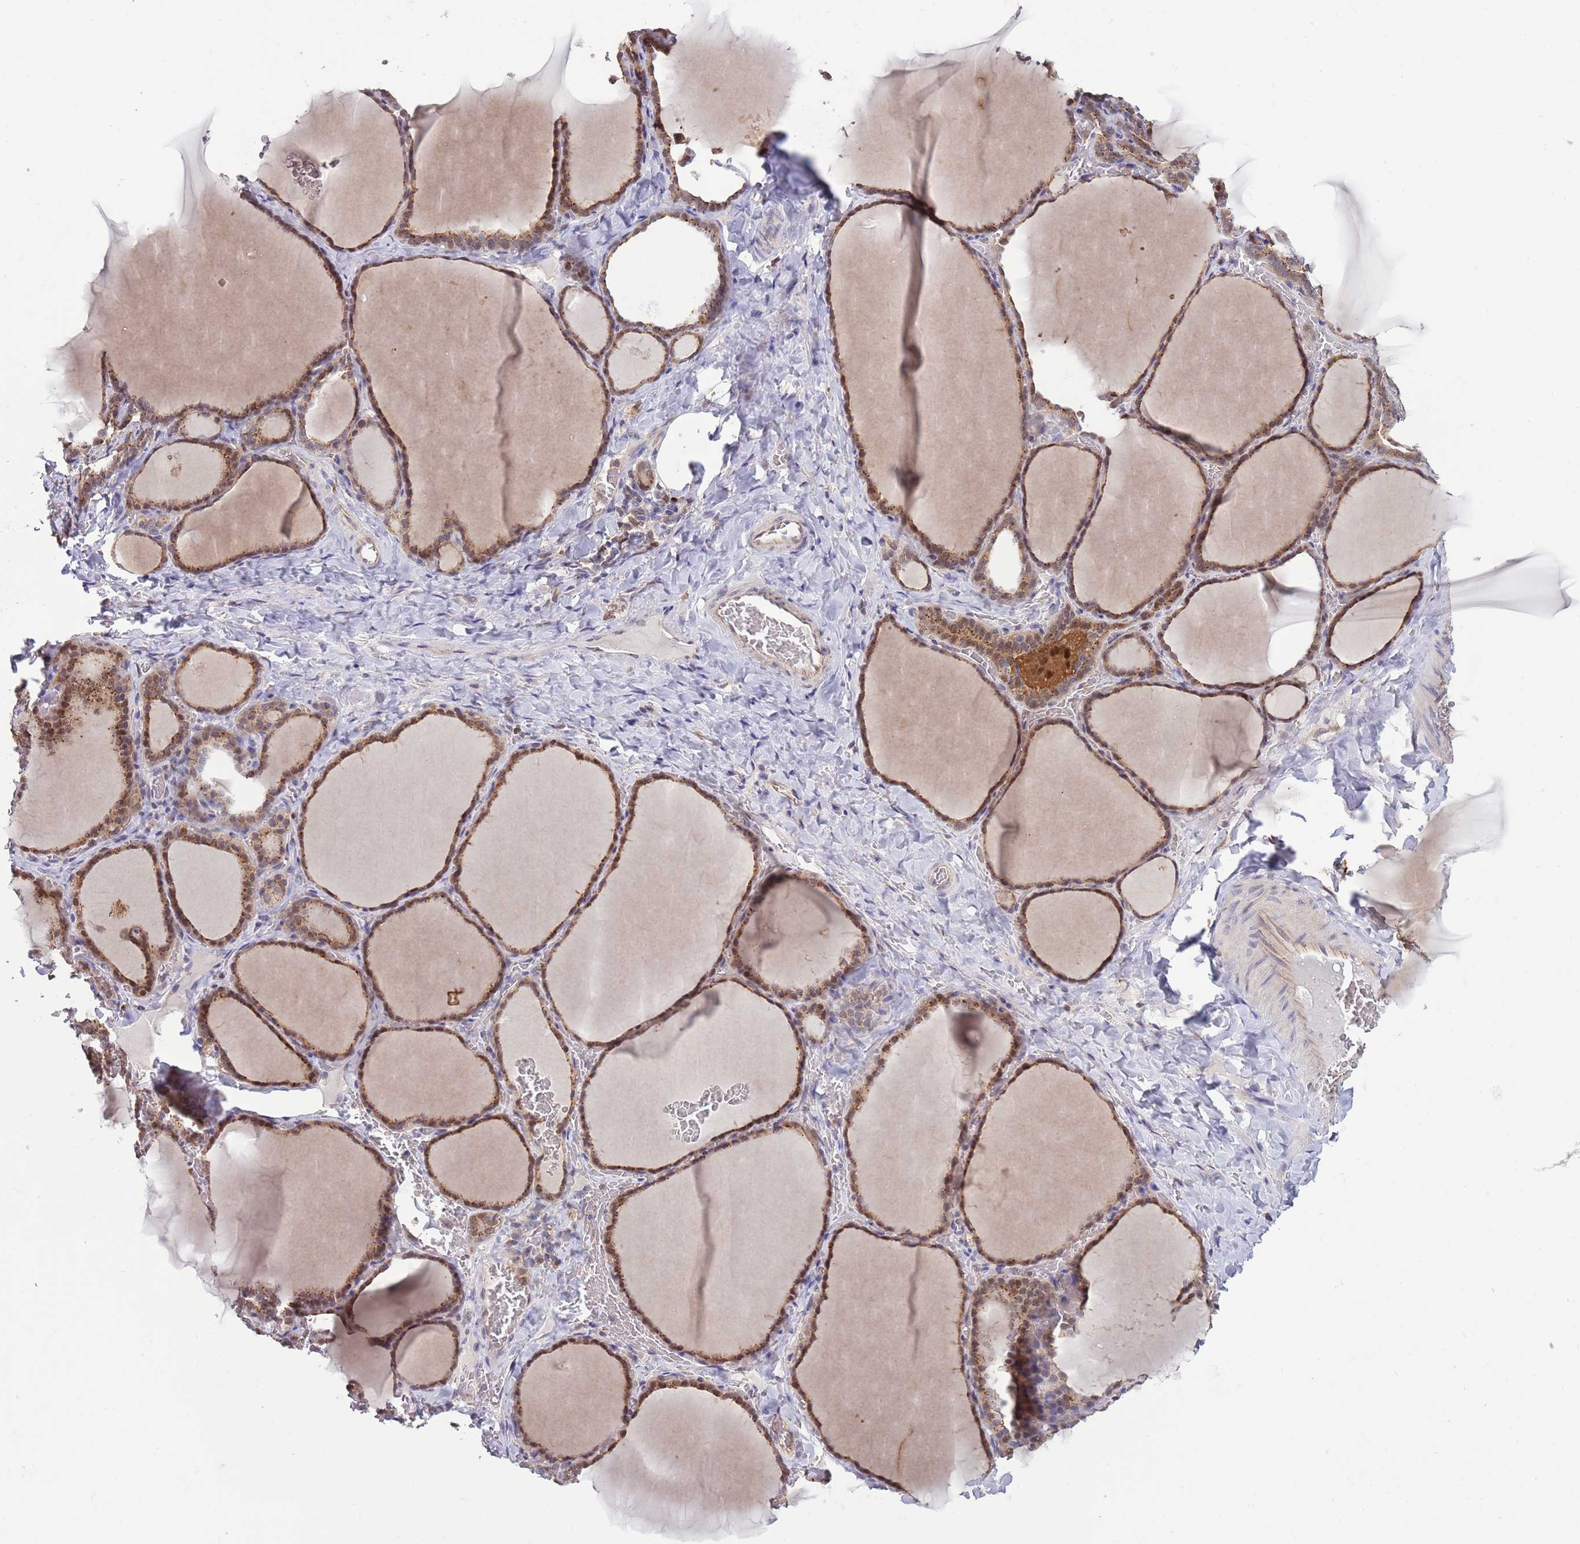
{"staining": {"intensity": "moderate", "quantity": ">75%", "location": "cytoplasmic/membranous,nuclear"}, "tissue": "thyroid gland", "cell_type": "Glandular cells", "image_type": "normal", "snomed": [{"axis": "morphology", "description": "Normal tissue, NOS"}, {"axis": "topography", "description": "Thyroid gland"}], "caption": "Normal thyroid gland displays moderate cytoplasmic/membranous,nuclear positivity in approximately >75% of glandular cells.", "gene": "CCNJL", "patient": {"sex": "female", "age": 39}}